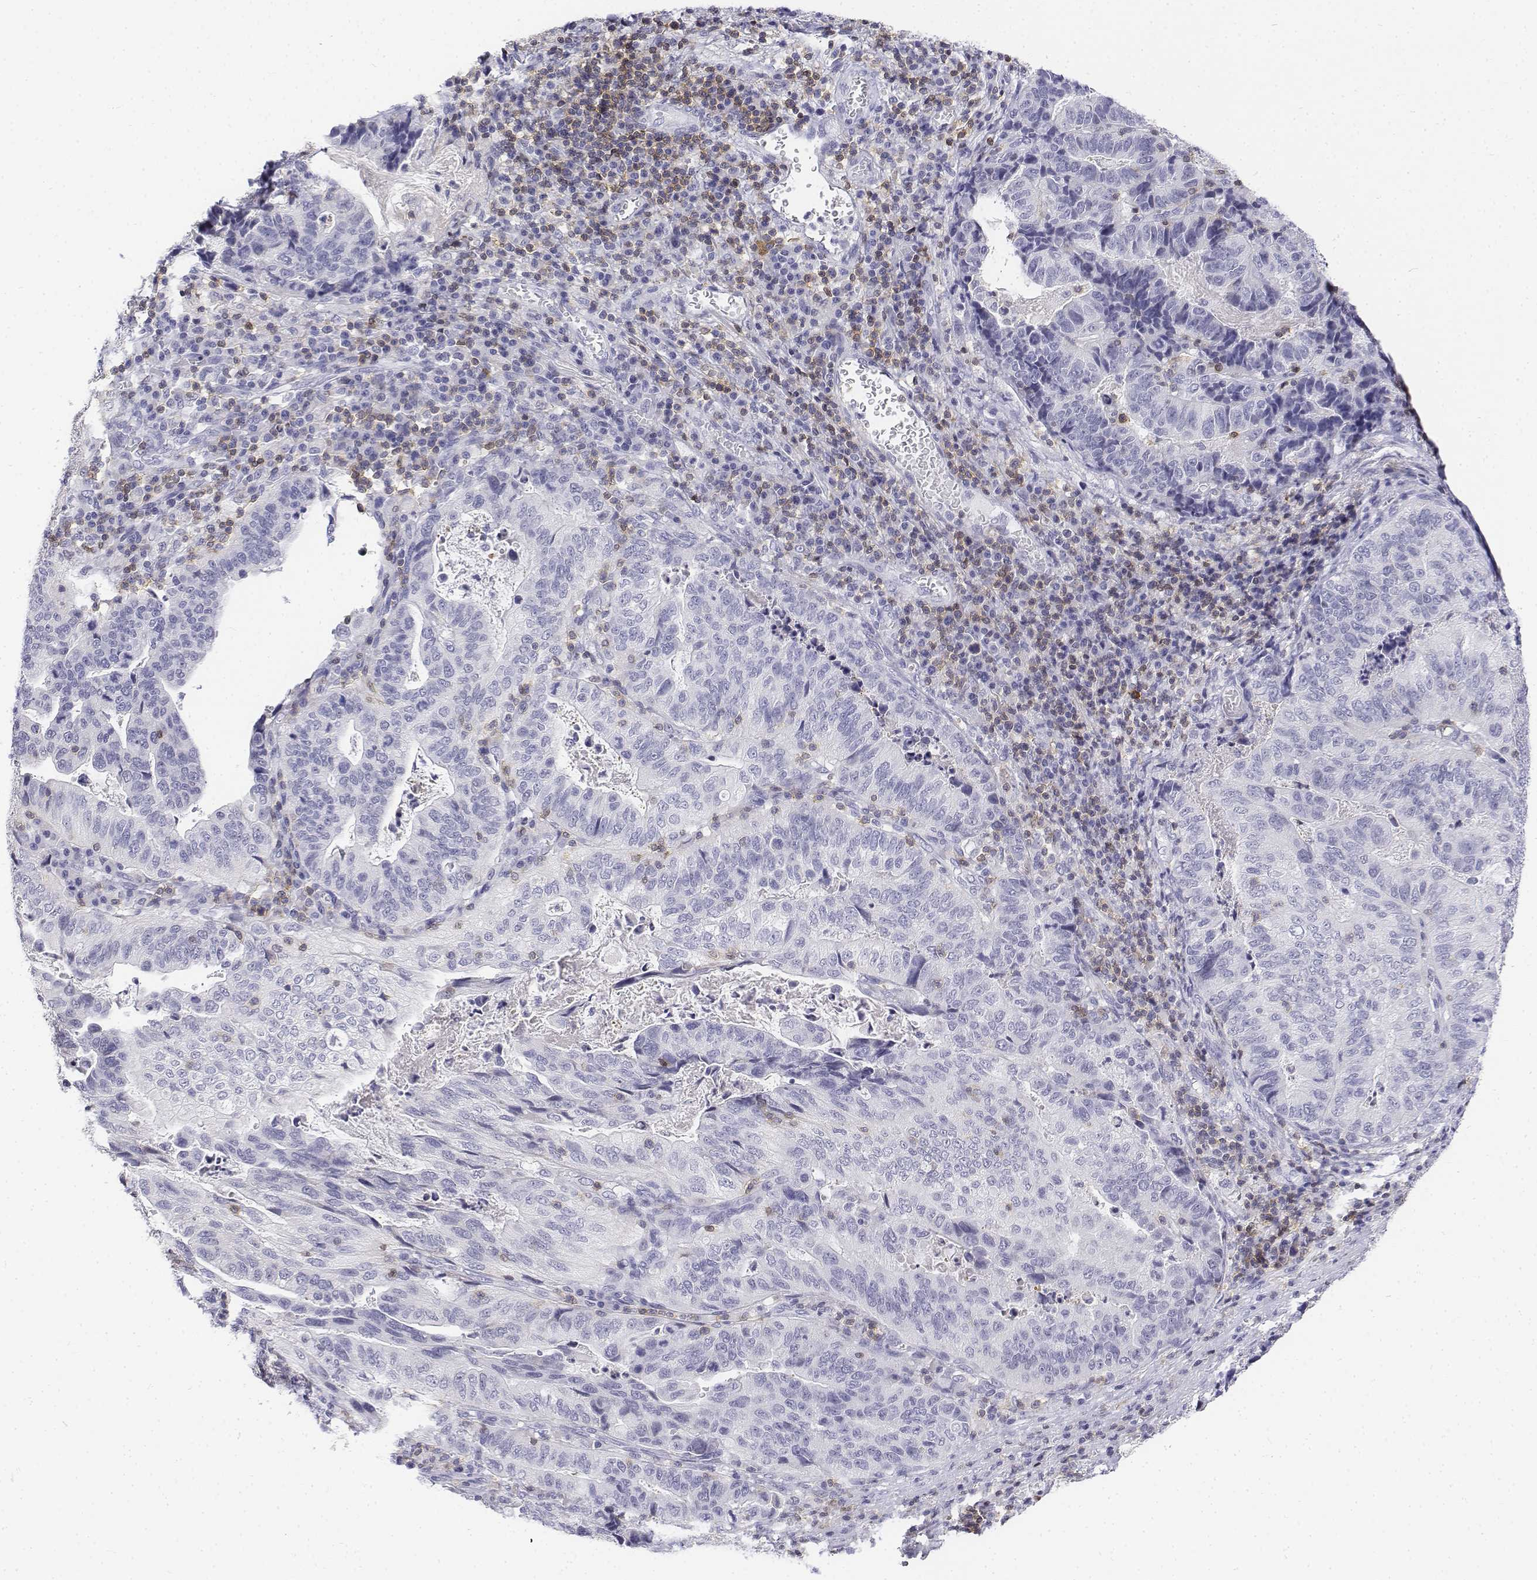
{"staining": {"intensity": "negative", "quantity": "none", "location": "none"}, "tissue": "stomach cancer", "cell_type": "Tumor cells", "image_type": "cancer", "snomed": [{"axis": "morphology", "description": "Adenocarcinoma, NOS"}, {"axis": "topography", "description": "Stomach, upper"}], "caption": "The histopathology image shows no significant positivity in tumor cells of stomach cancer (adenocarcinoma).", "gene": "CD3E", "patient": {"sex": "female", "age": 67}}